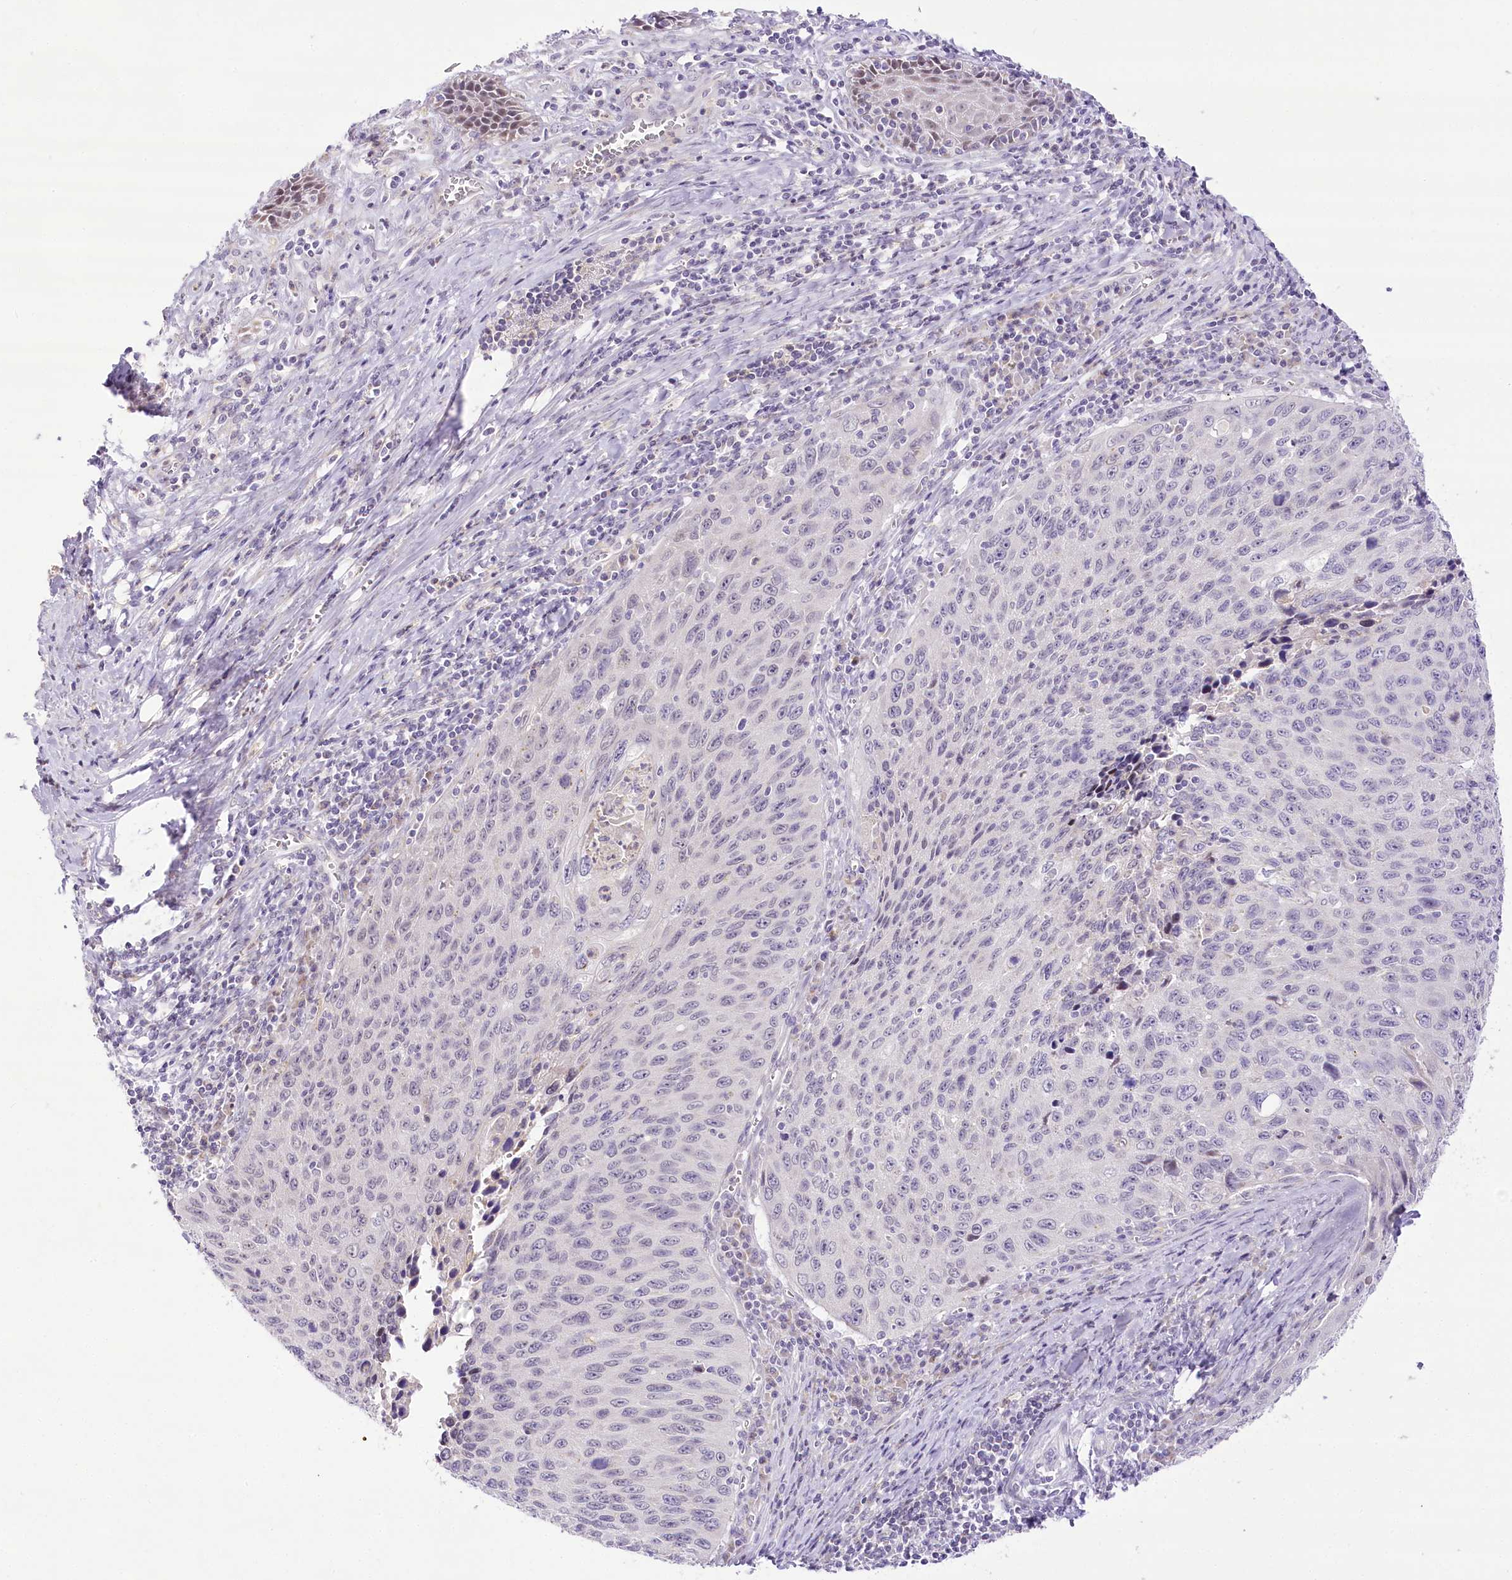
{"staining": {"intensity": "negative", "quantity": "none", "location": "none"}, "tissue": "cervical cancer", "cell_type": "Tumor cells", "image_type": "cancer", "snomed": [{"axis": "morphology", "description": "Squamous cell carcinoma, NOS"}, {"axis": "topography", "description": "Cervix"}], "caption": "A micrograph of human cervical squamous cell carcinoma is negative for staining in tumor cells. (DAB (3,3'-diaminobenzidine) immunohistochemistry (IHC) with hematoxylin counter stain).", "gene": "CCDC30", "patient": {"sex": "female", "age": 53}}